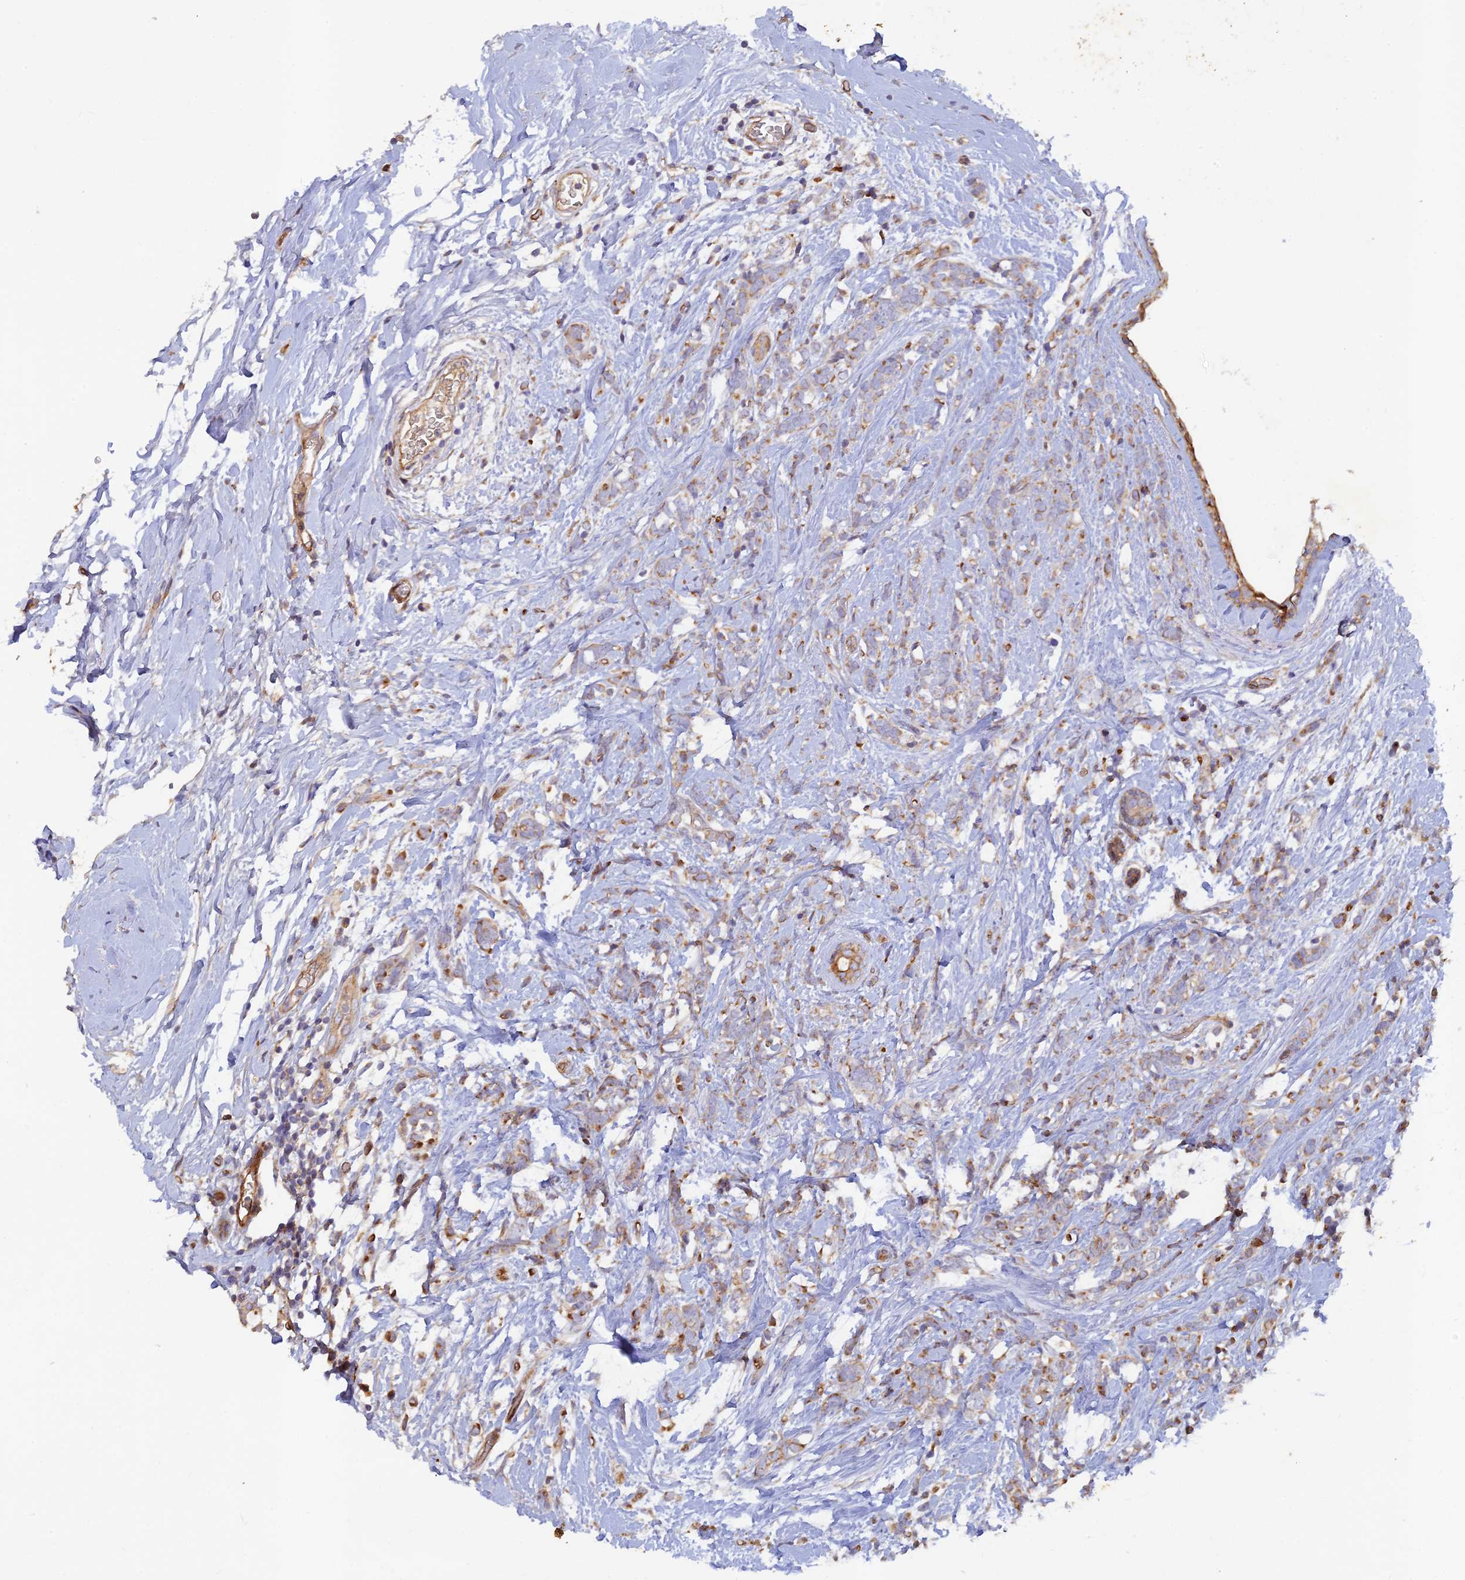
{"staining": {"intensity": "weak", "quantity": "25%-75%", "location": "cytoplasmic/membranous"}, "tissue": "breast cancer", "cell_type": "Tumor cells", "image_type": "cancer", "snomed": [{"axis": "morphology", "description": "Lobular carcinoma"}, {"axis": "topography", "description": "Breast"}], "caption": "An image showing weak cytoplasmic/membranous expression in approximately 25%-75% of tumor cells in breast lobular carcinoma, as visualized by brown immunohistochemical staining.", "gene": "GMCL1", "patient": {"sex": "female", "age": 58}}